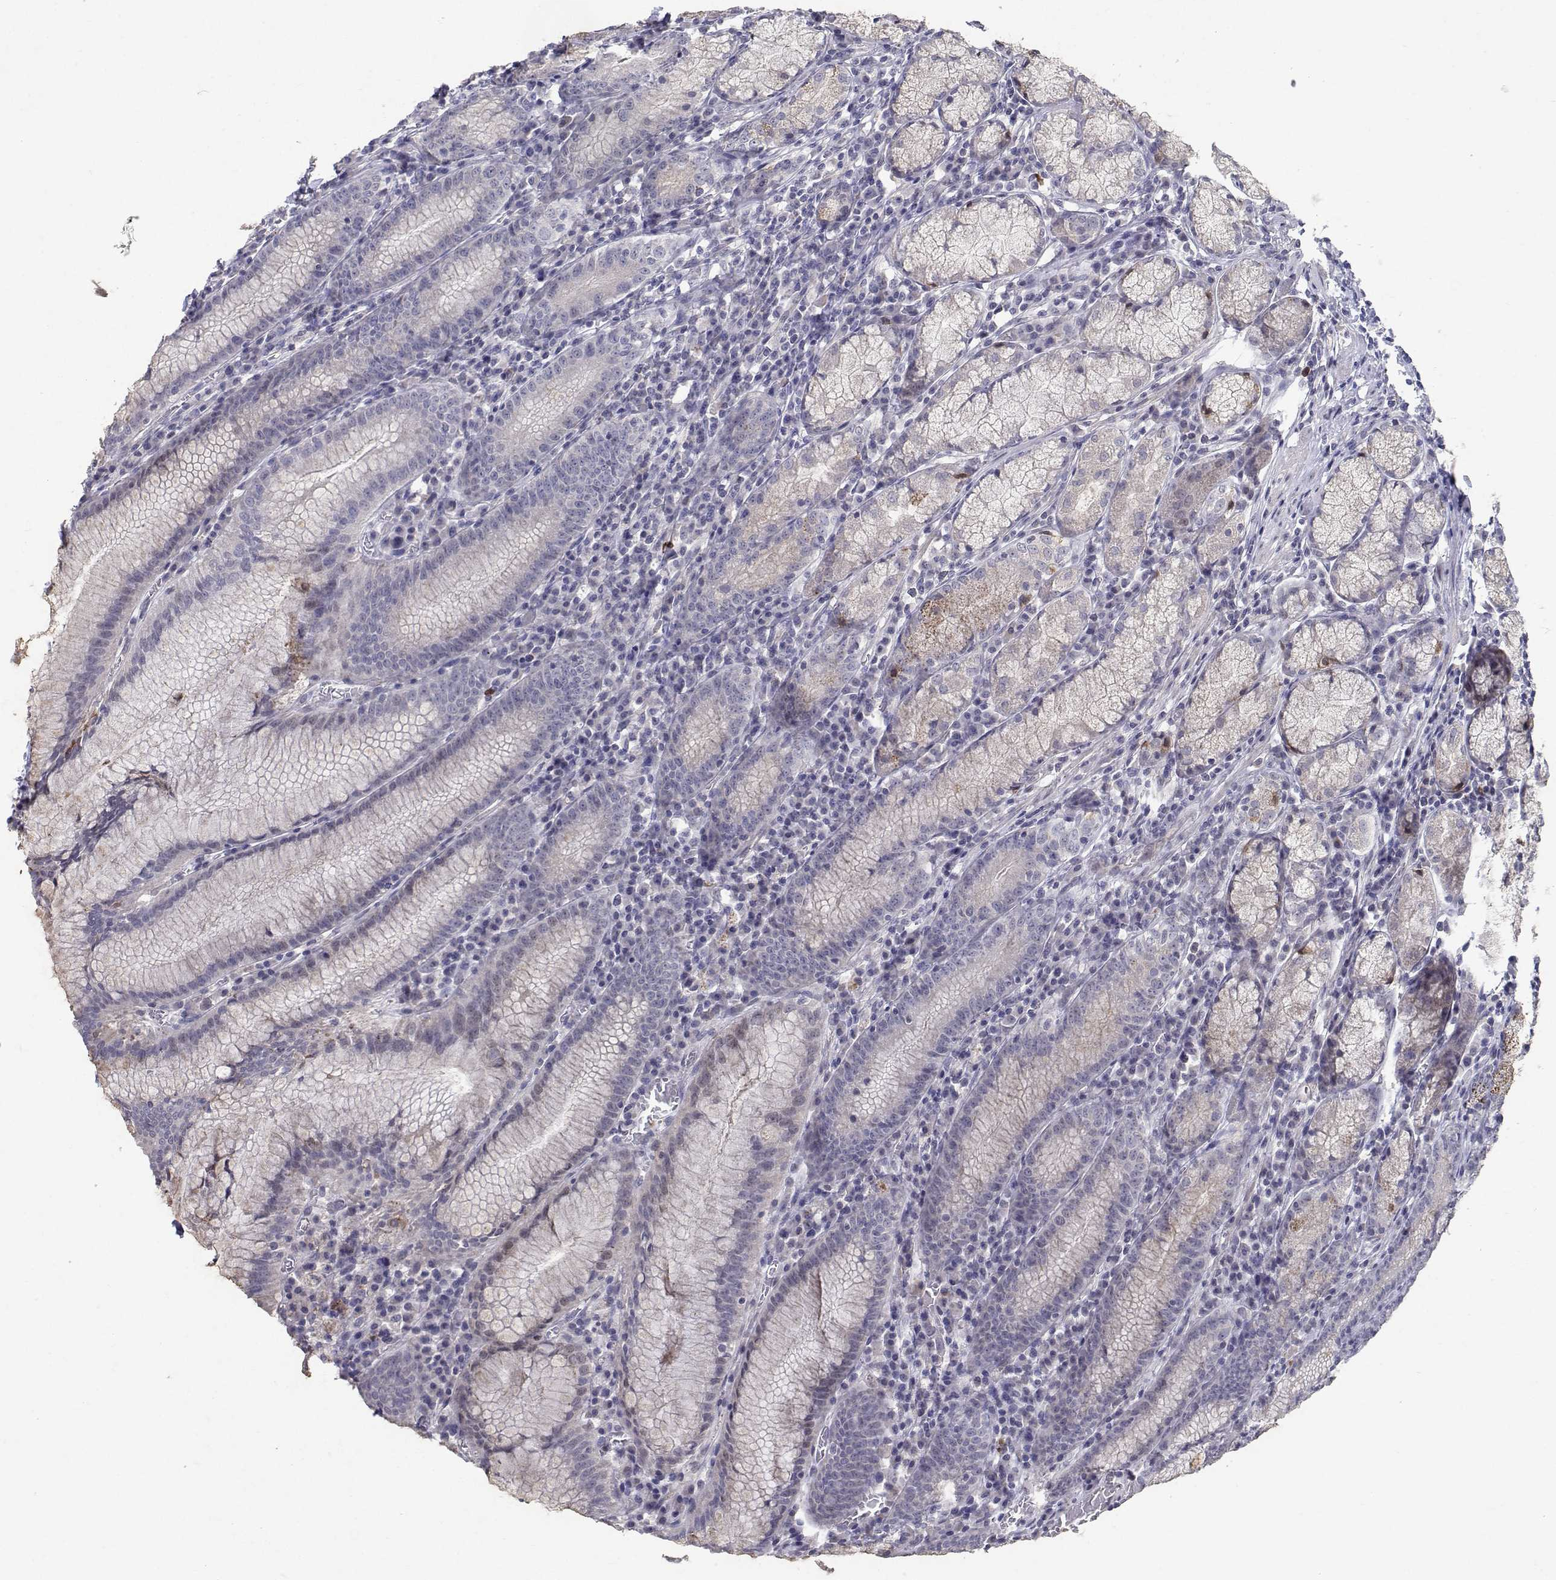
{"staining": {"intensity": "negative", "quantity": "none", "location": "none"}, "tissue": "stomach", "cell_type": "Glandular cells", "image_type": "normal", "snomed": [{"axis": "morphology", "description": "Normal tissue, NOS"}, {"axis": "topography", "description": "Stomach"}], "caption": "This photomicrograph is of benign stomach stained with immunohistochemistry (IHC) to label a protein in brown with the nuclei are counter-stained blue. There is no positivity in glandular cells.", "gene": "RBPJL", "patient": {"sex": "male", "age": 55}}